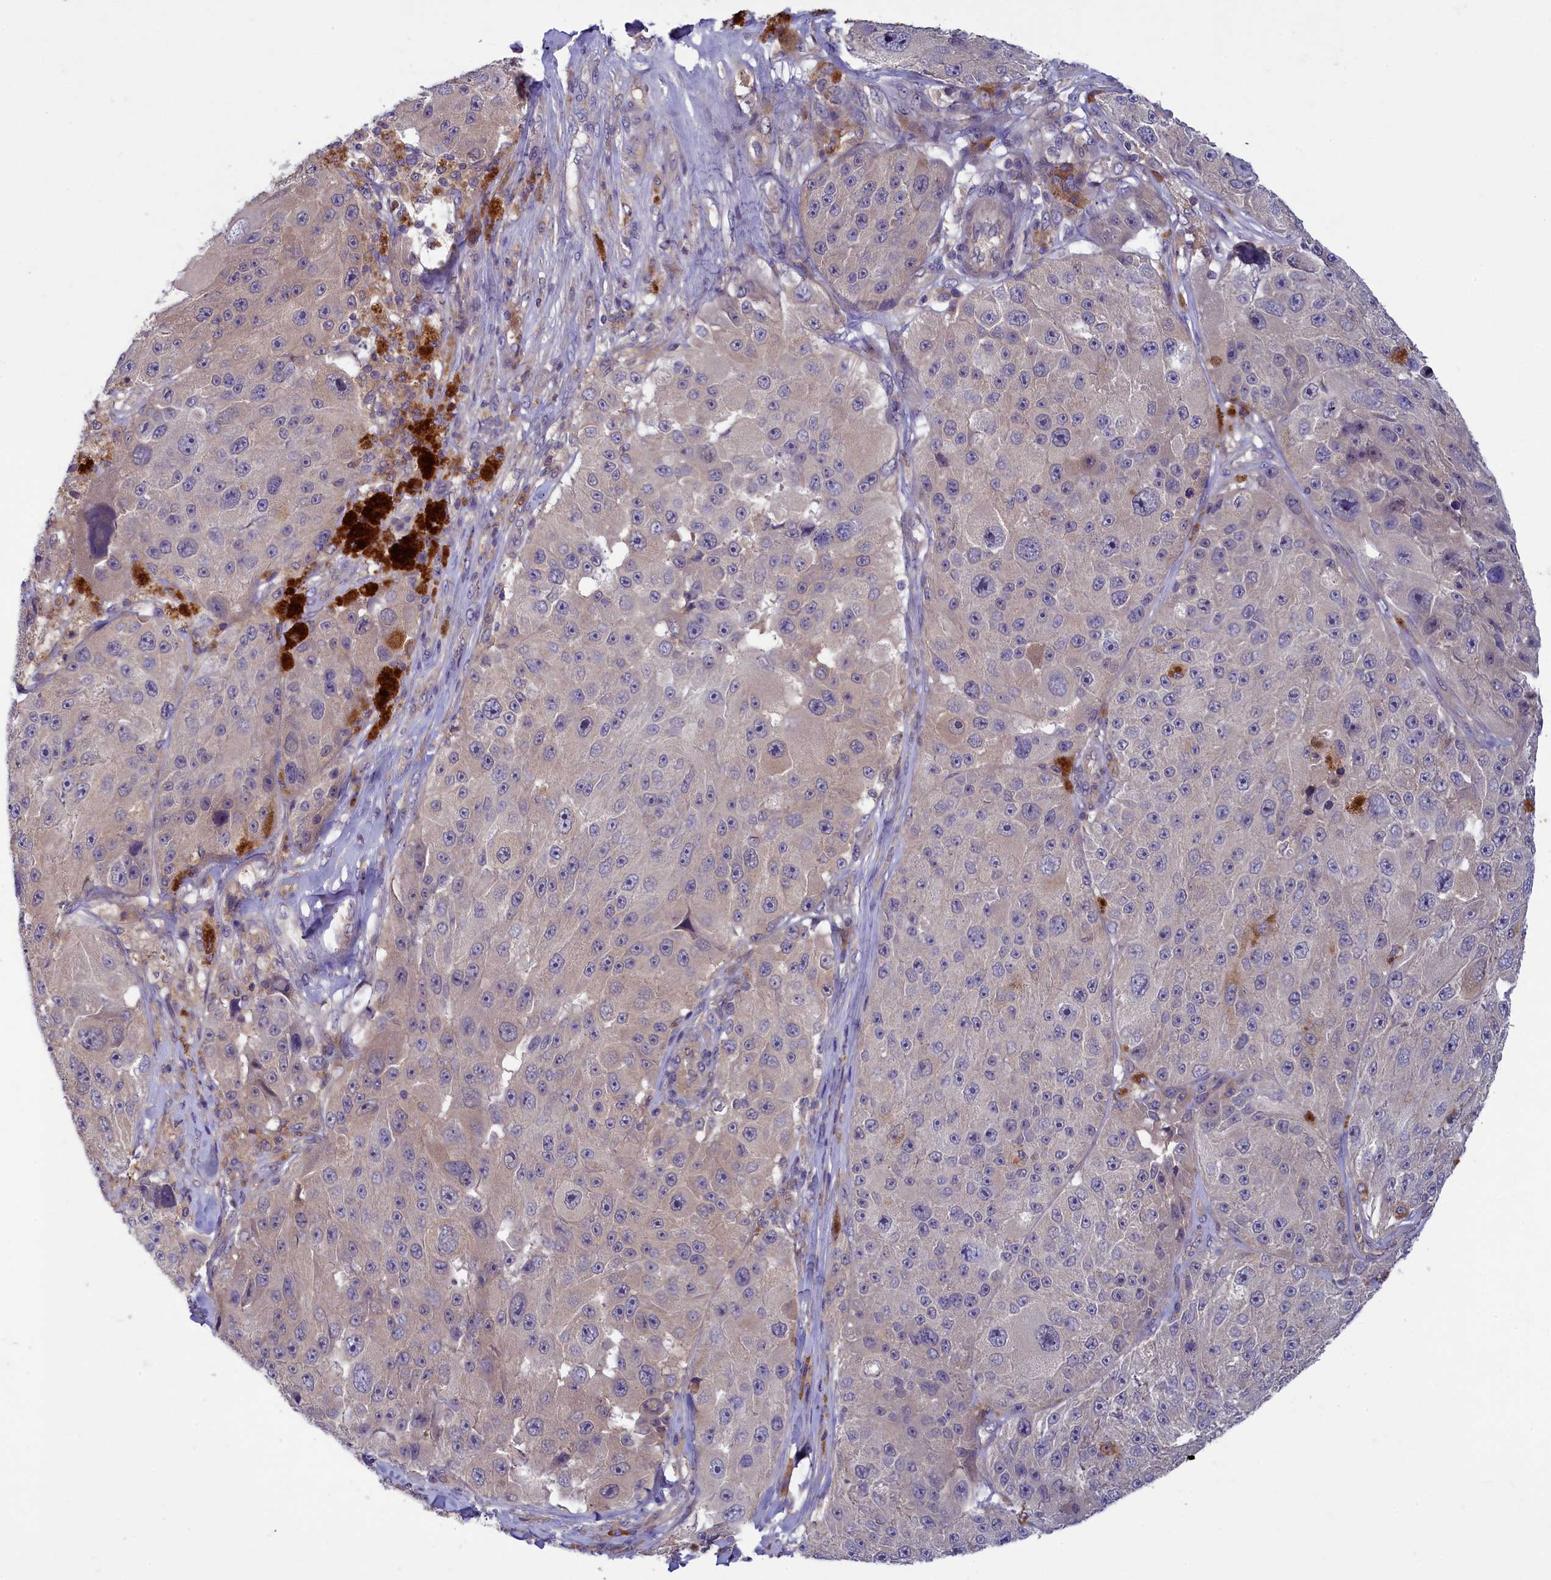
{"staining": {"intensity": "weak", "quantity": "<25%", "location": "cytoplasmic/membranous"}, "tissue": "melanoma", "cell_type": "Tumor cells", "image_type": "cancer", "snomed": [{"axis": "morphology", "description": "Malignant melanoma, Metastatic site"}, {"axis": "topography", "description": "Lymph node"}], "caption": "Malignant melanoma (metastatic site) was stained to show a protein in brown. There is no significant staining in tumor cells. (IHC, brightfield microscopy, high magnification).", "gene": "NUBP1", "patient": {"sex": "male", "age": 62}}